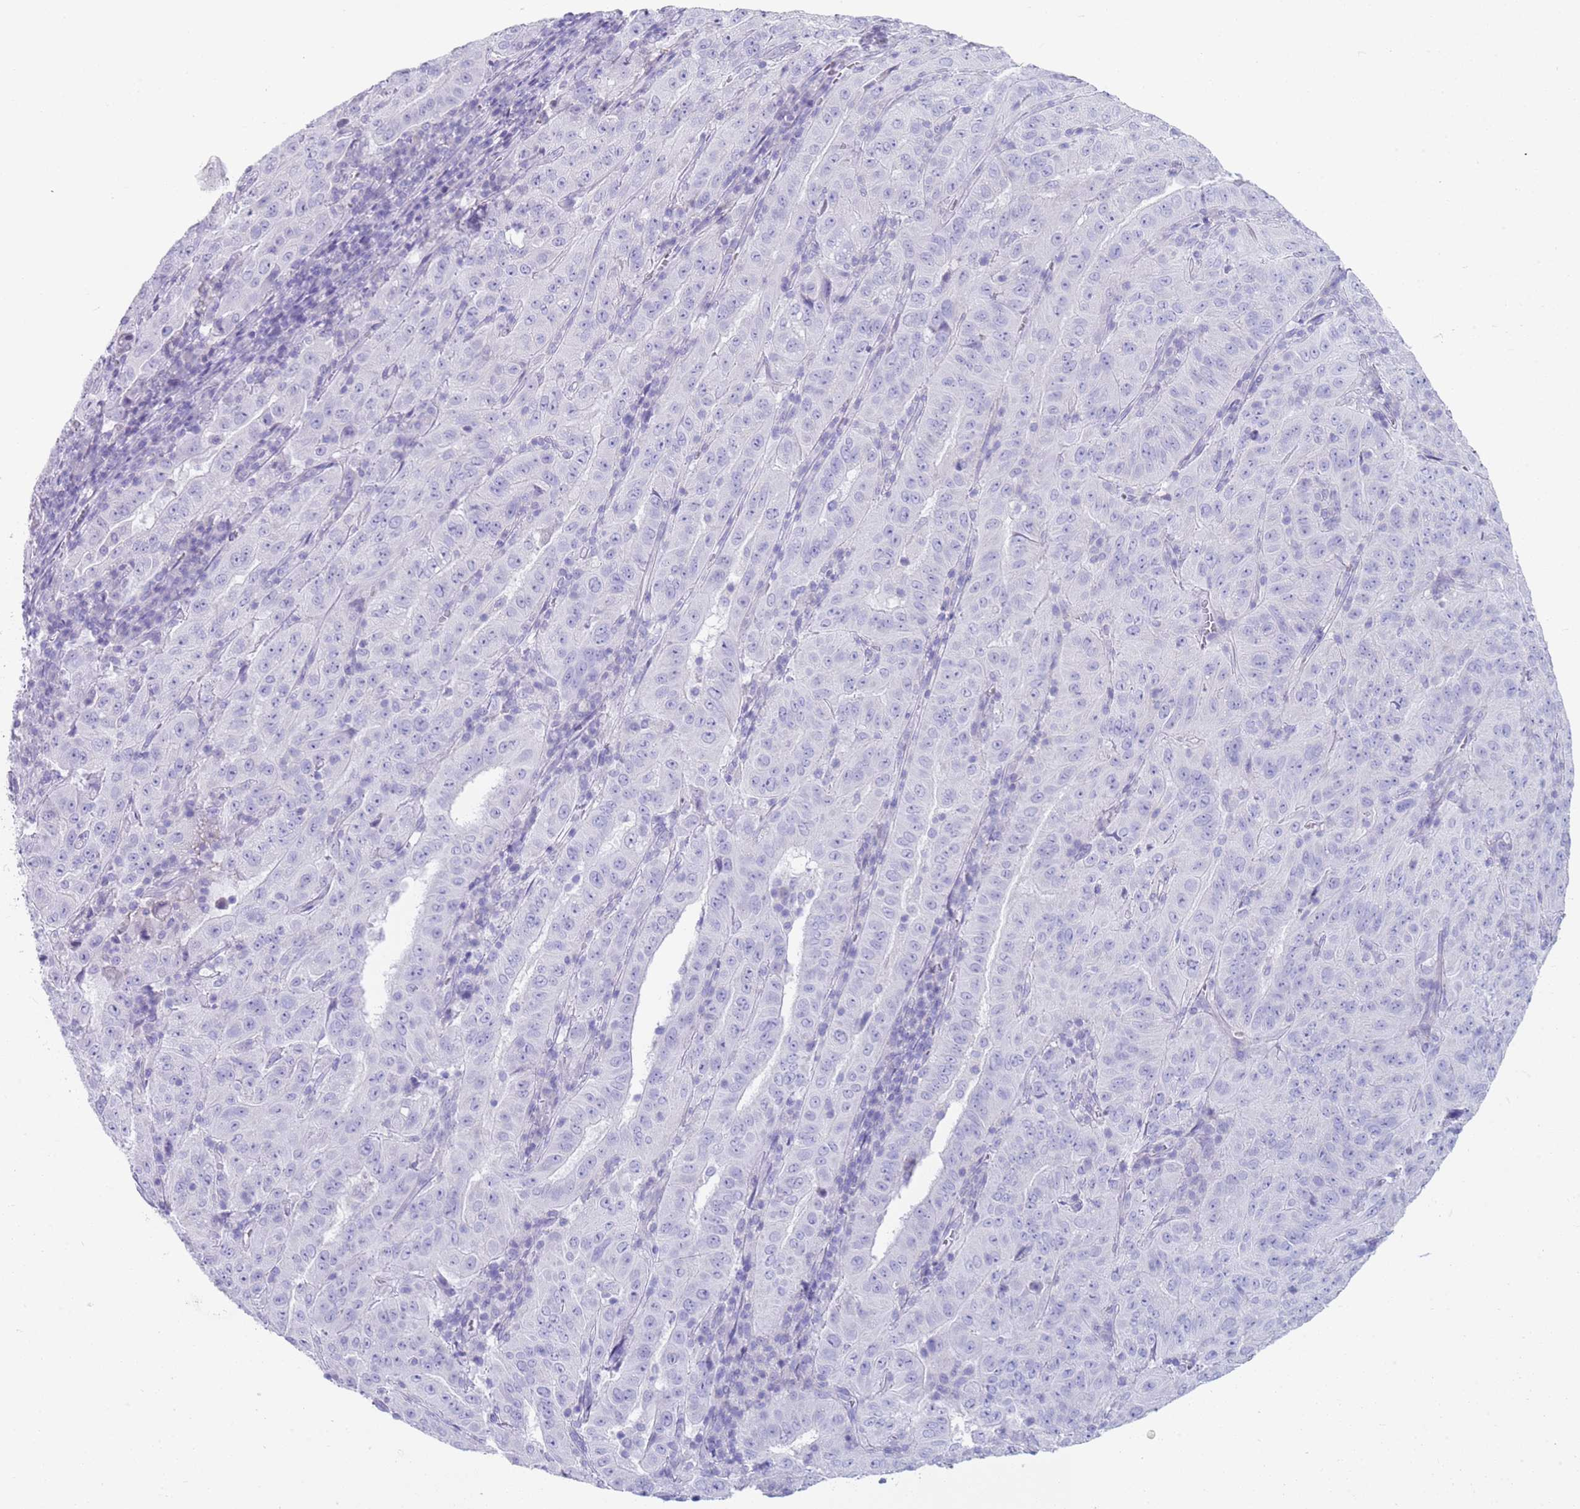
{"staining": {"intensity": "negative", "quantity": "none", "location": "none"}, "tissue": "pancreatic cancer", "cell_type": "Tumor cells", "image_type": "cancer", "snomed": [{"axis": "morphology", "description": "Adenocarcinoma, NOS"}, {"axis": "topography", "description": "Pancreas"}], "caption": "High power microscopy image of an immunohistochemistry (IHC) image of pancreatic adenocarcinoma, revealing no significant expression in tumor cells.", "gene": "CPXM2", "patient": {"sex": "male", "age": 63}}